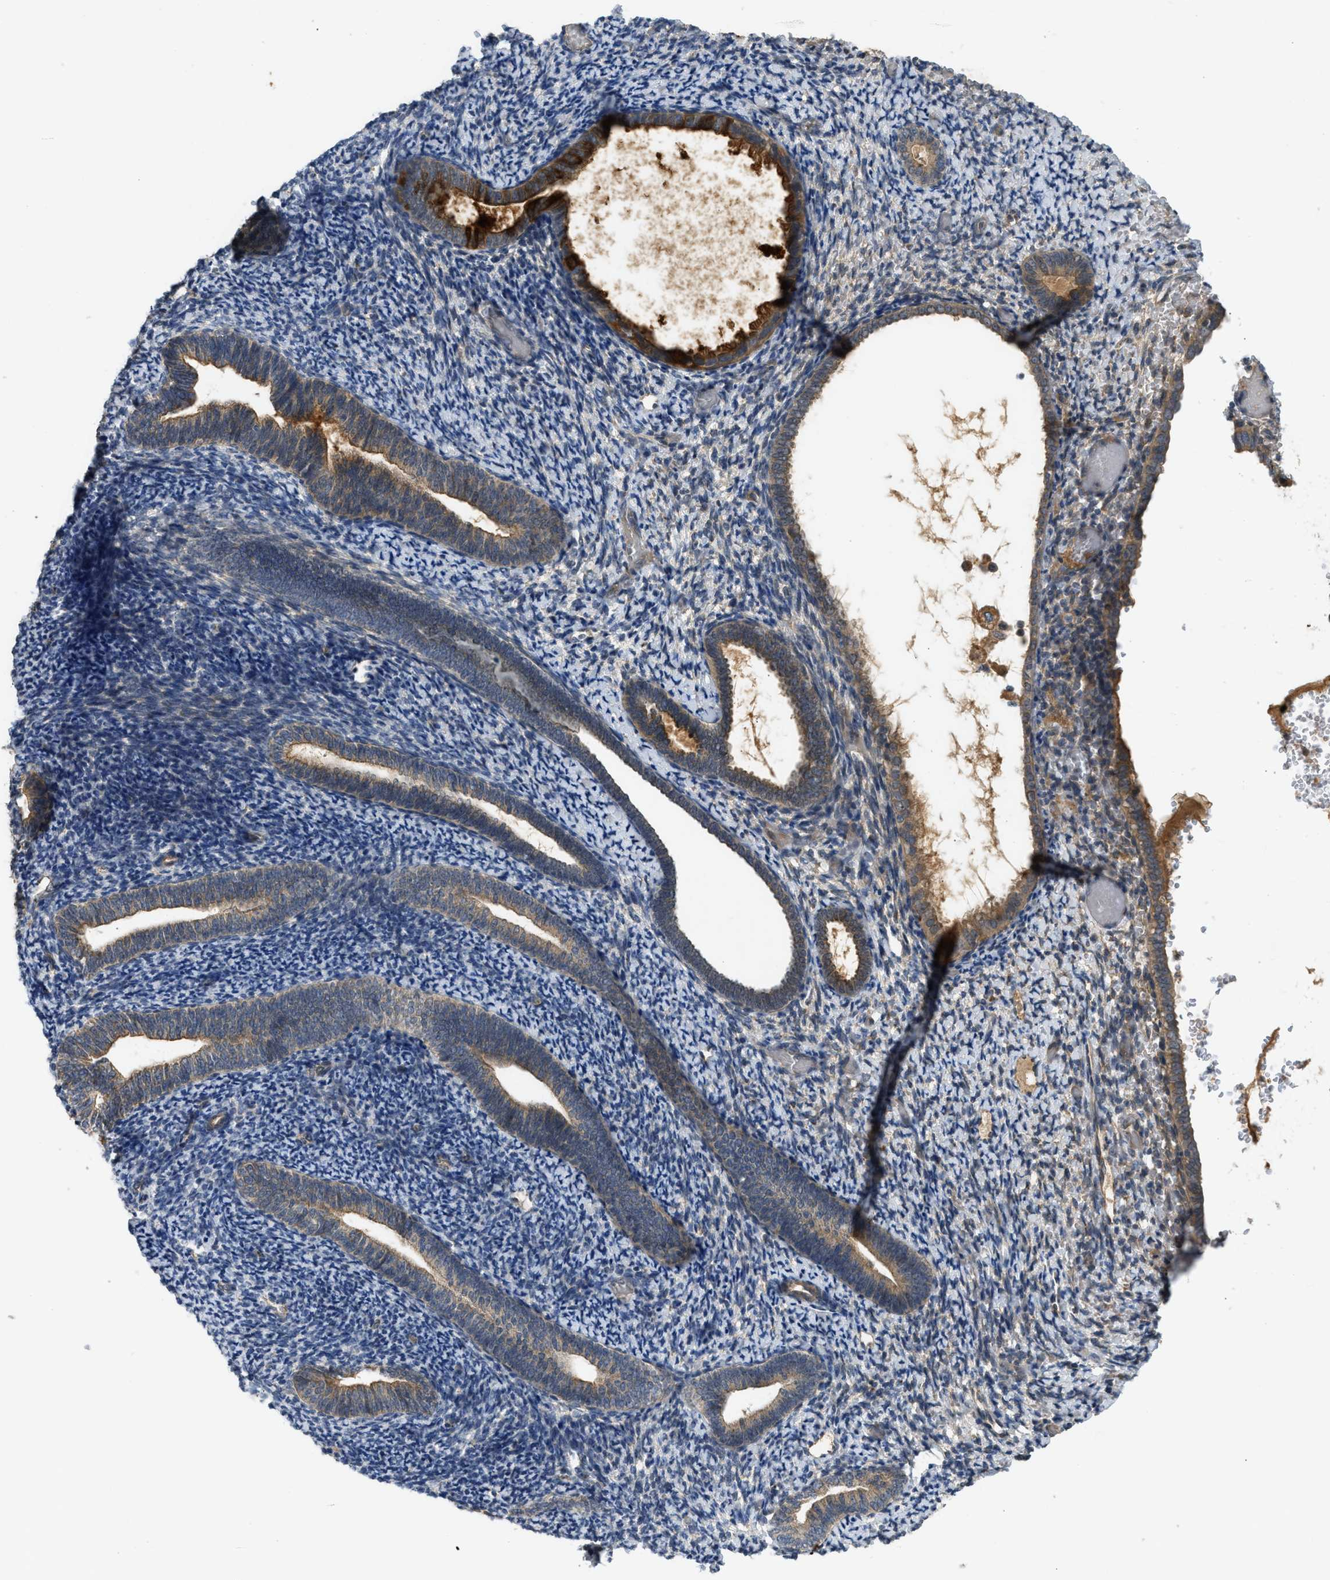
{"staining": {"intensity": "weak", "quantity": "<25%", "location": "cytoplasmic/membranous"}, "tissue": "endometrium", "cell_type": "Cells in endometrial stroma", "image_type": "normal", "snomed": [{"axis": "morphology", "description": "Normal tissue, NOS"}, {"axis": "topography", "description": "Endometrium"}], "caption": "This micrograph is of benign endometrium stained with immunohistochemistry (IHC) to label a protein in brown with the nuclei are counter-stained blue. There is no expression in cells in endometrial stroma.", "gene": "ADCY8", "patient": {"sex": "female", "age": 66}}